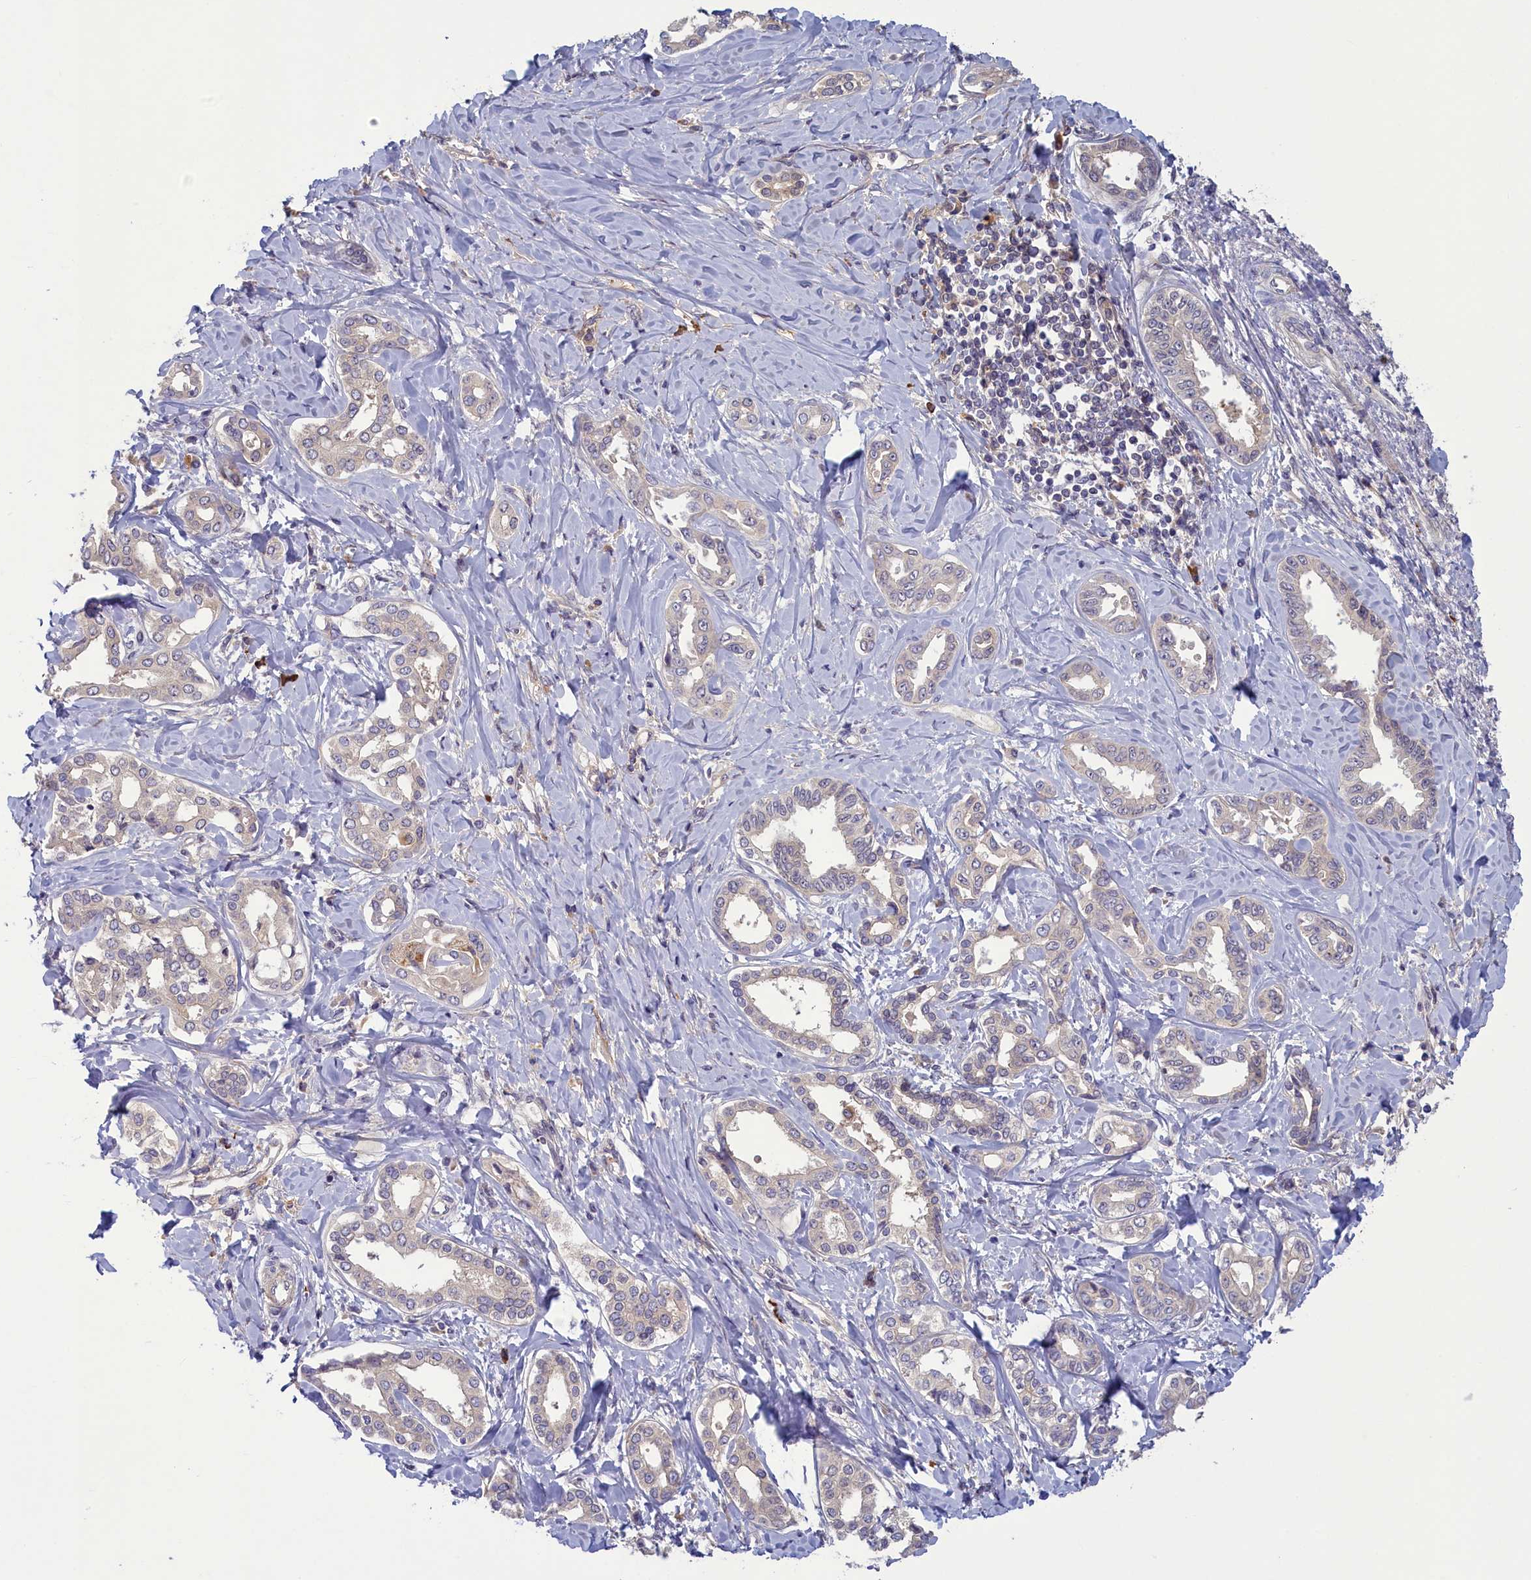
{"staining": {"intensity": "negative", "quantity": "none", "location": "none"}, "tissue": "liver cancer", "cell_type": "Tumor cells", "image_type": "cancer", "snomed": [{"axis": "morphology", "description": "Cholangiocarcinoma"}, {"axis": "topography", "description": "Liver"}], "caption": "A photomicrograph of human liver cholangiocarcinoma is negative for staining in tumor cells. Brightfield microscopy of immunohistochemistry (IHC) stained with DAB (brown) and hematoxylin (blue), captured at high magnification.", "gene": "NUBP1", "patient": {"sex": "female", "age": 77}}